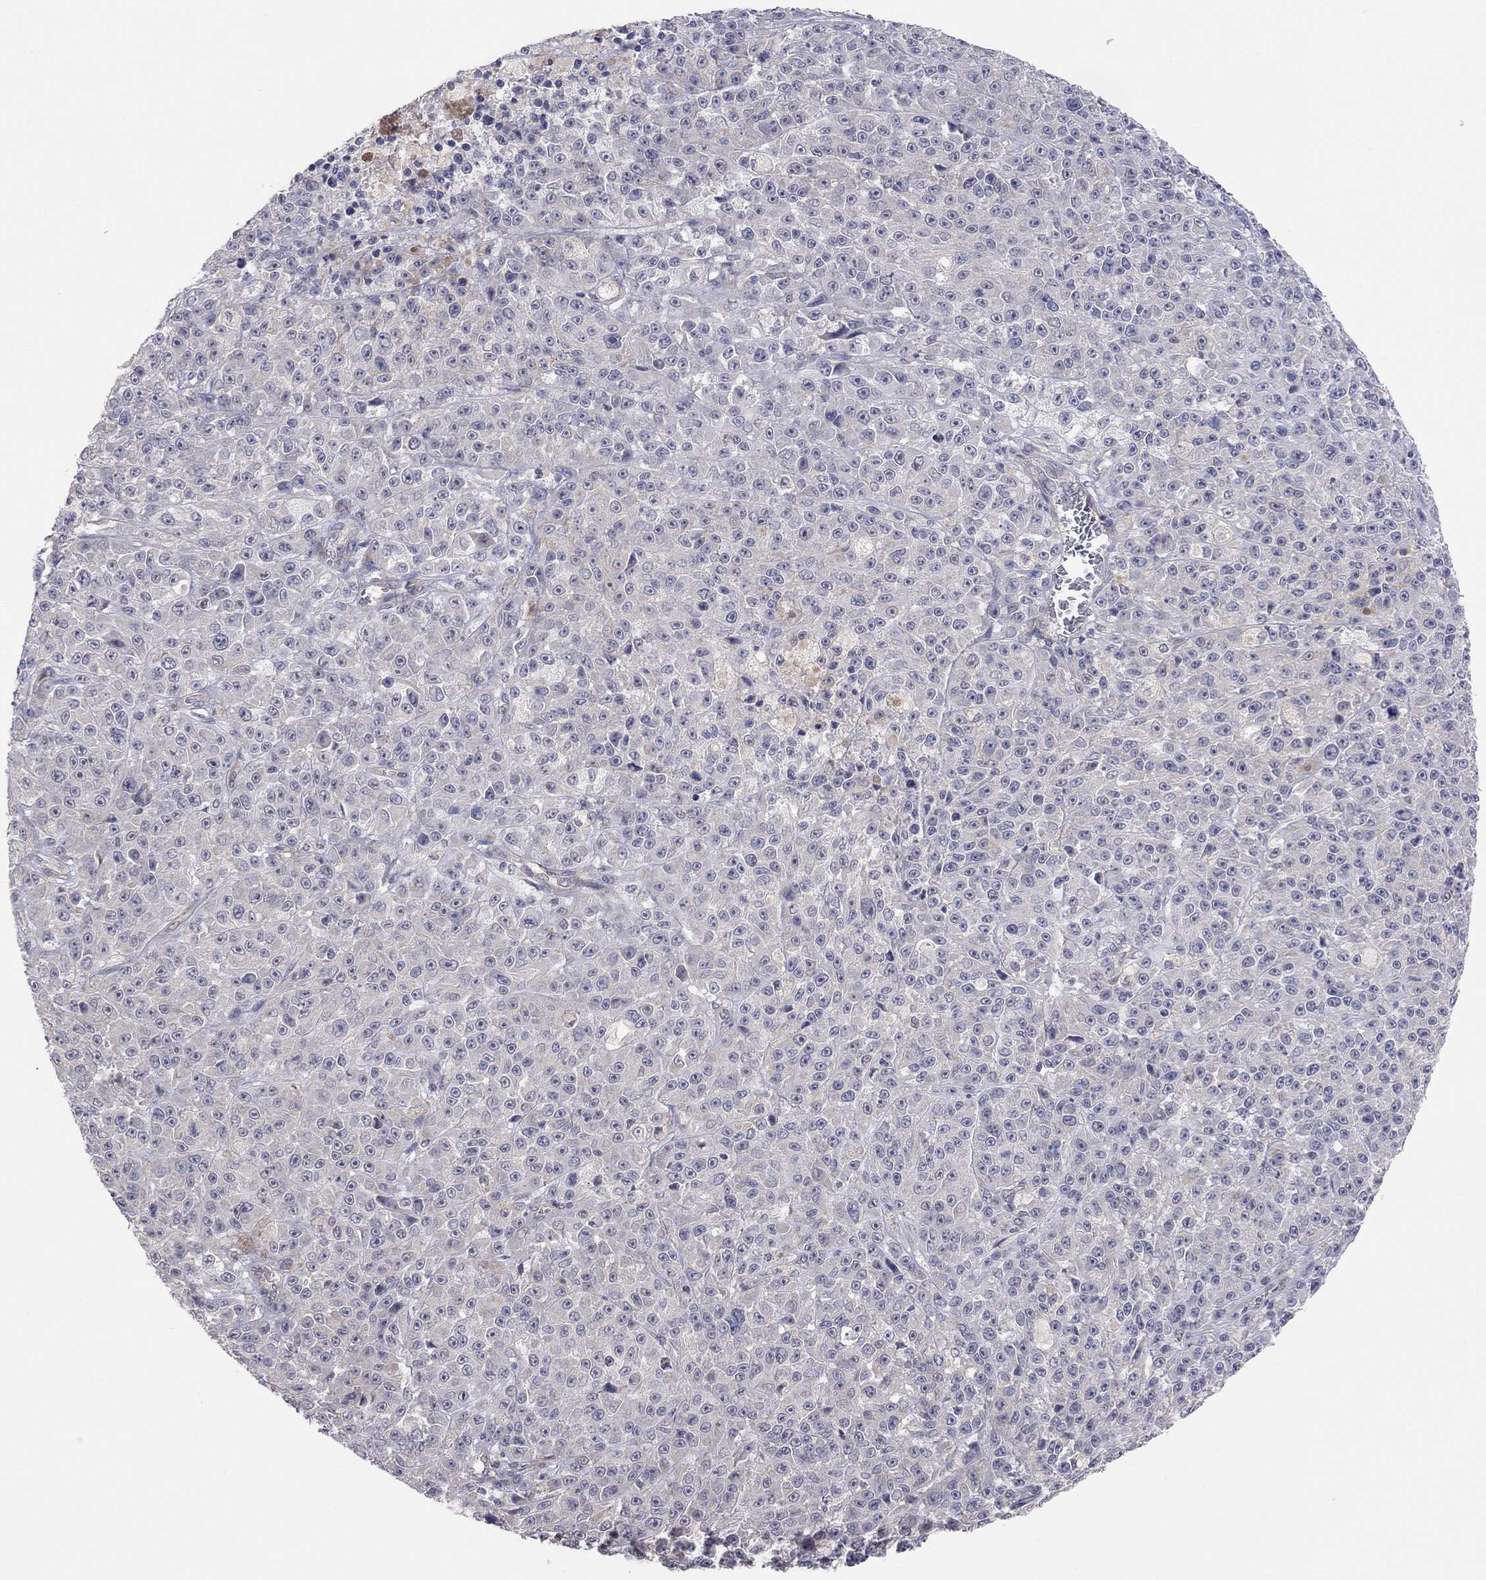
{"staining": {"intensity": "negative", "quantity": "none", "location": "none"}, "tissue": "melanoma", "cell_type": "Tumor cells", "image_type": "cancer", "snomed": [{"axis": "morphology", "description": "Malignant melanoma, NOS"}, {"axis": "topography", "description": "Skin"}], "caption": "Human melanoma stained for a protein using immunohistochemistry reveals no positivity in tumor cells.", "gene": "KCNB1", "patient": {"sex": "female", "age": 58}}